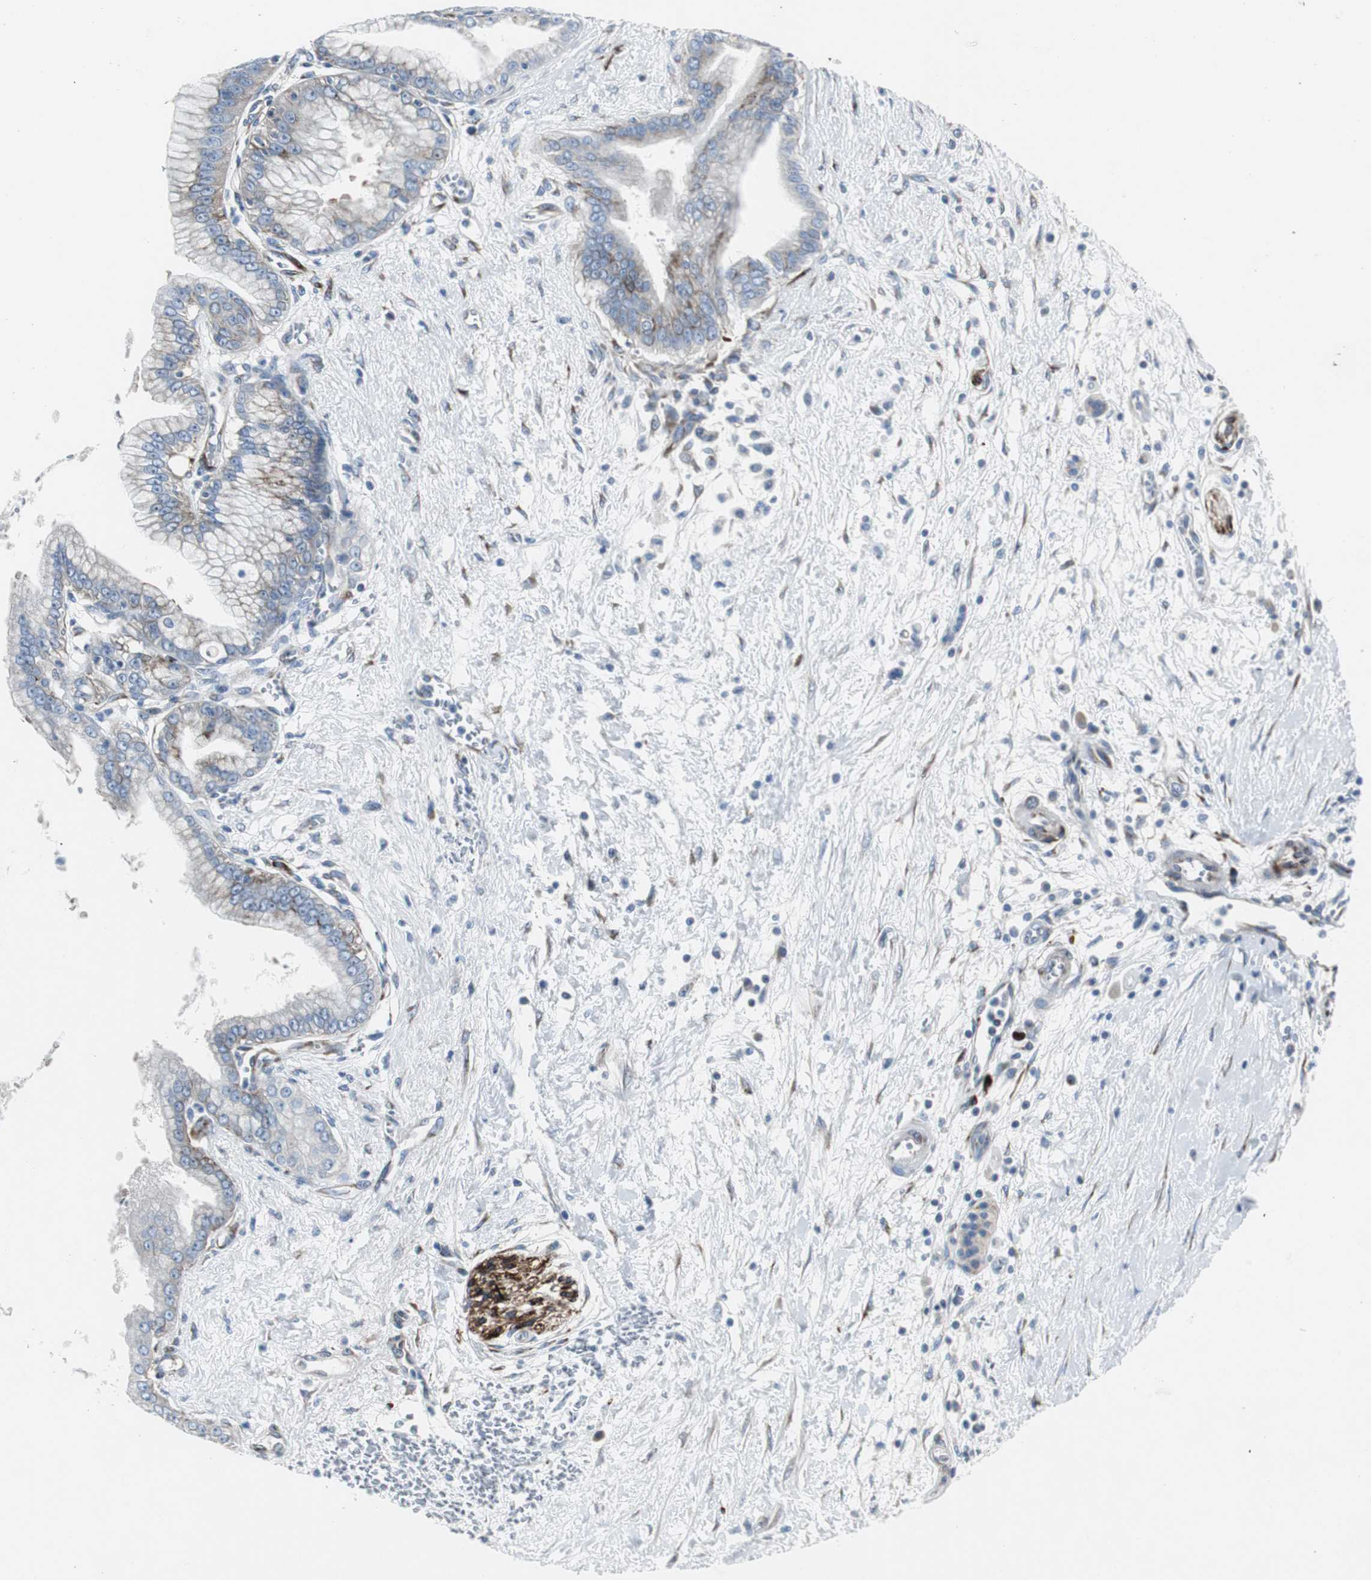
{"staining": {"intensity": "weak", "quantity": "<25%", "location": "cytoplasmic/membranous"}, "tissue": "pancreatic cancer", "cell_type": "Tumor cells", "image_type": "cancer", "snomed": [{"axis": "morphology", "description": "Adenocarcinoma, NOS"}, {"axis": "topography", "description": "Pancreas"}], "caption": "Pancreatic adenocarcinoma was stained to show a protein in brown. There is no significant positivity in tumor cells.", "gene": "BBC3", "patient": {"sex": "male", "age": 59}}